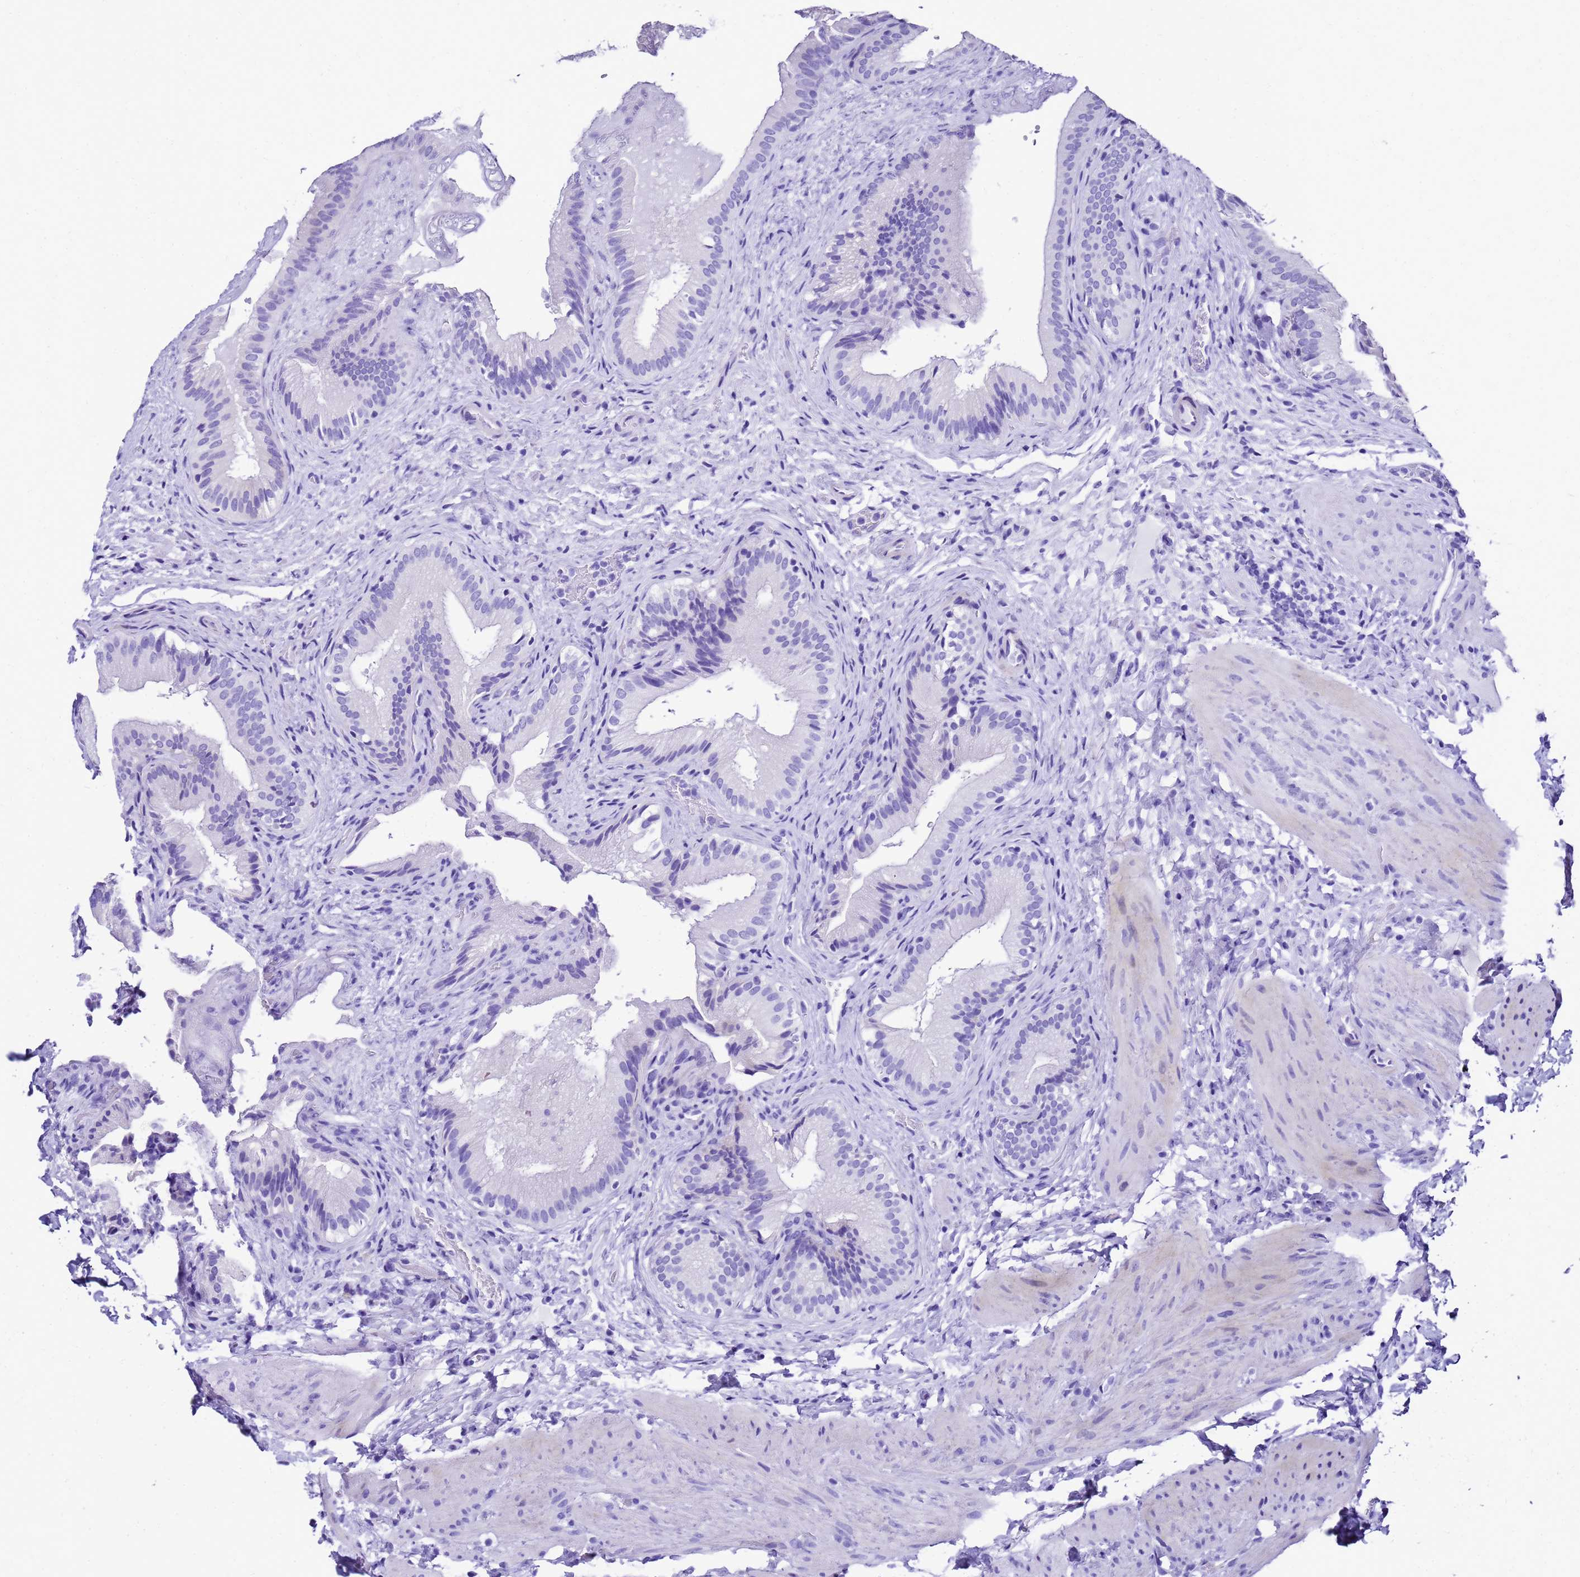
{"staining": {"intensity": "negative", "quantity": "none", "location": "none"}, "tissue": "gallbladder", "cell_type": "Glandular cells", "image_type": "normal", "snomed": [{"axis": "morphology", "description": "Normal tissue, NOS"}, {"axis": "topography", "description": "Gallbladder"}], "caption": "A photomicrograph of human gallbladder is negative for staining in glandular cells. The staining is performed using DAB brown chromogen with nuclei counter-stained in using hematoxylin.", "gene": "UGT2A1", "patient": {"sex": "female", "age": 30}}